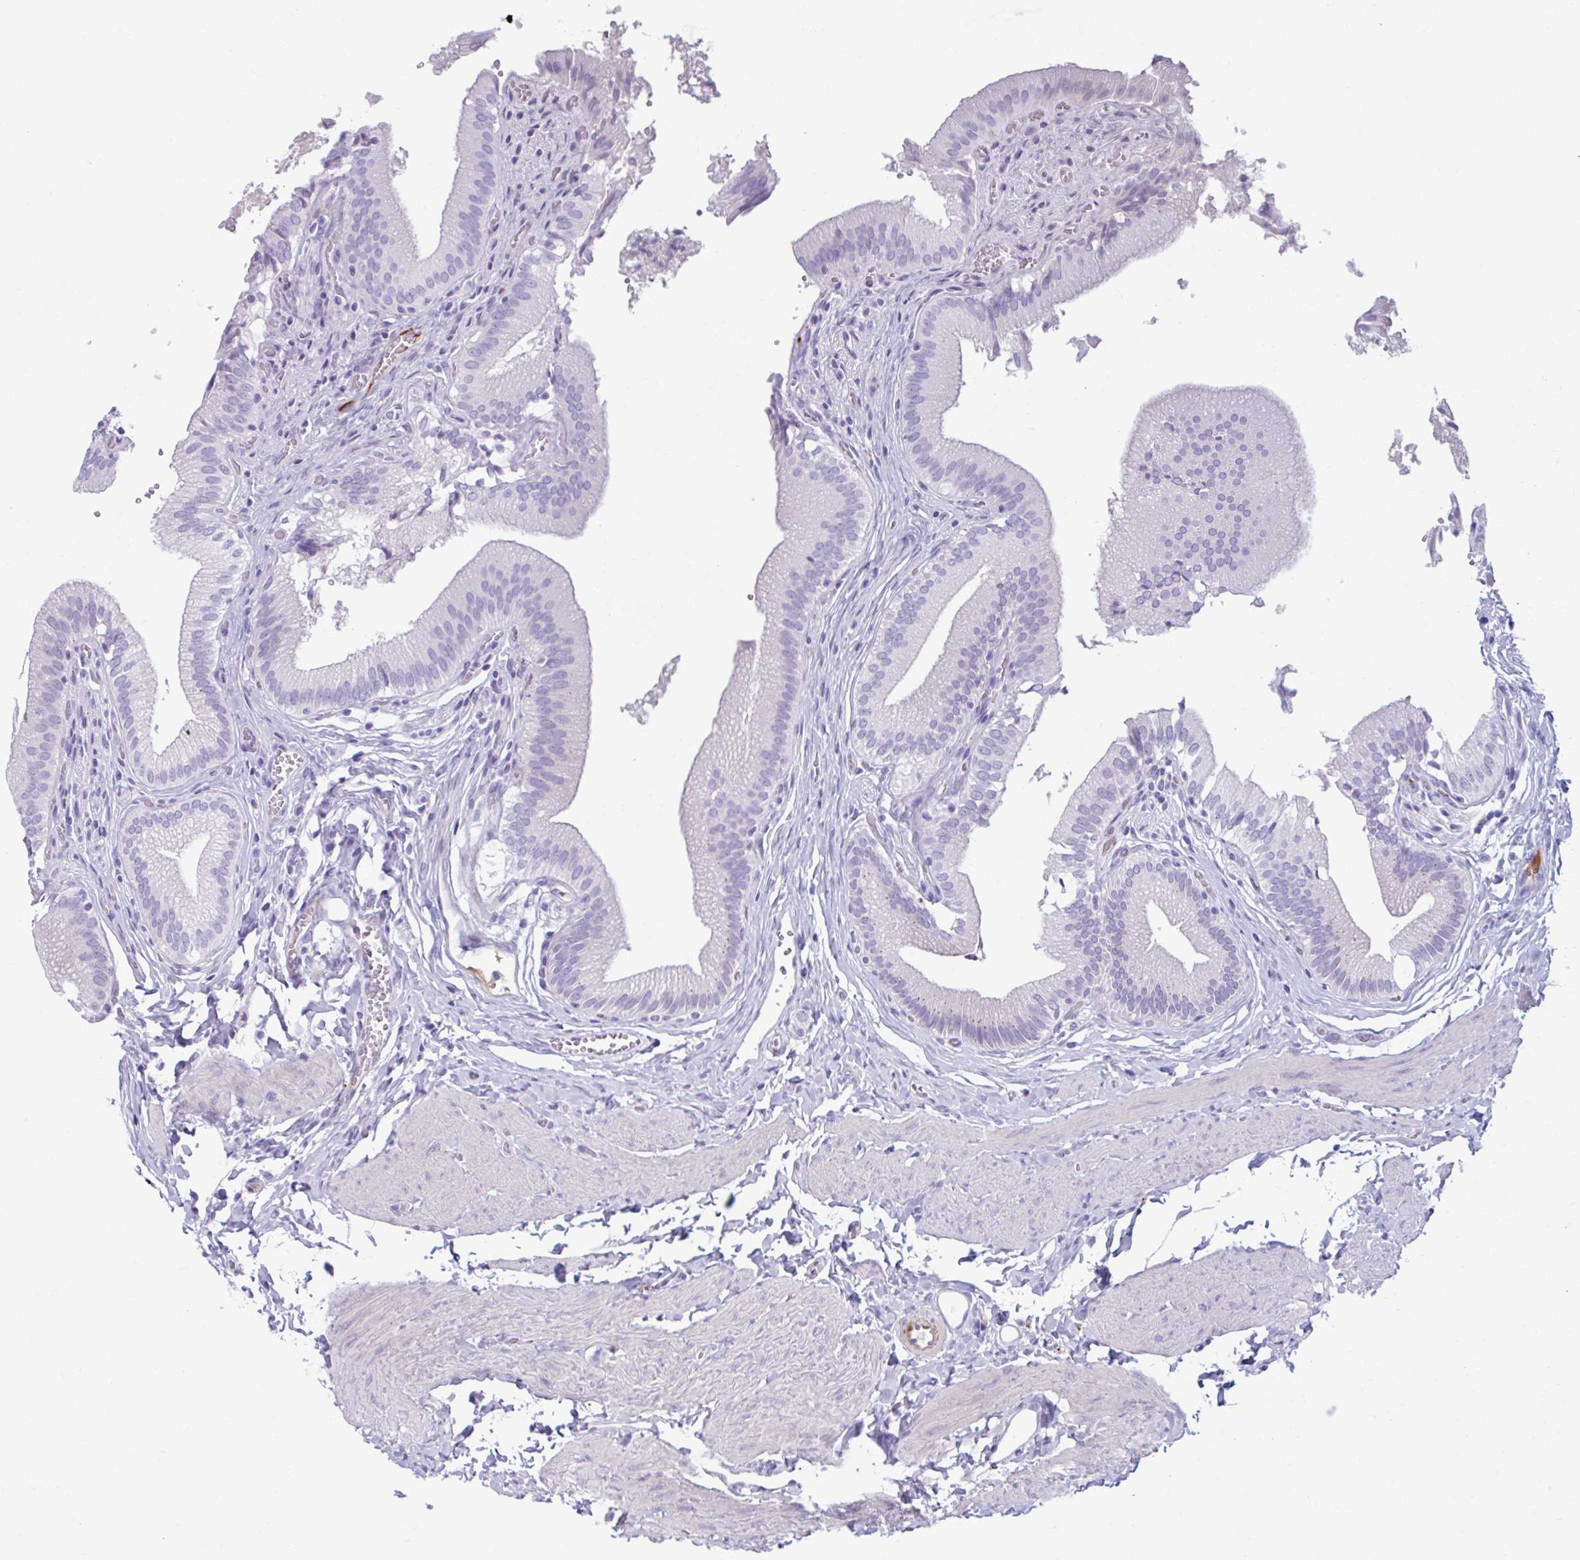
{"staining": {"intensity": "negative", "quantity": "none", "location": "none"}, "tissue": "gallbladder", "cell_type": "Glandular cells", "image_type": "normal", "snomed": [{"axis": "morphology", "description": "Normal tissue, NOS"}, {"axis": "topography", "description": "Gallbladder"}, {"axis": "topography", "description": "Peripheral nerve tissue"}], "caption": "Immunohistochemistry photomicrograph of unremarkable human gallbladder stained for a protein (brown), which shows no positivity in glandular cells.", "gene": "C12orf71", "patient": {"sex": "male", "age": 17}}